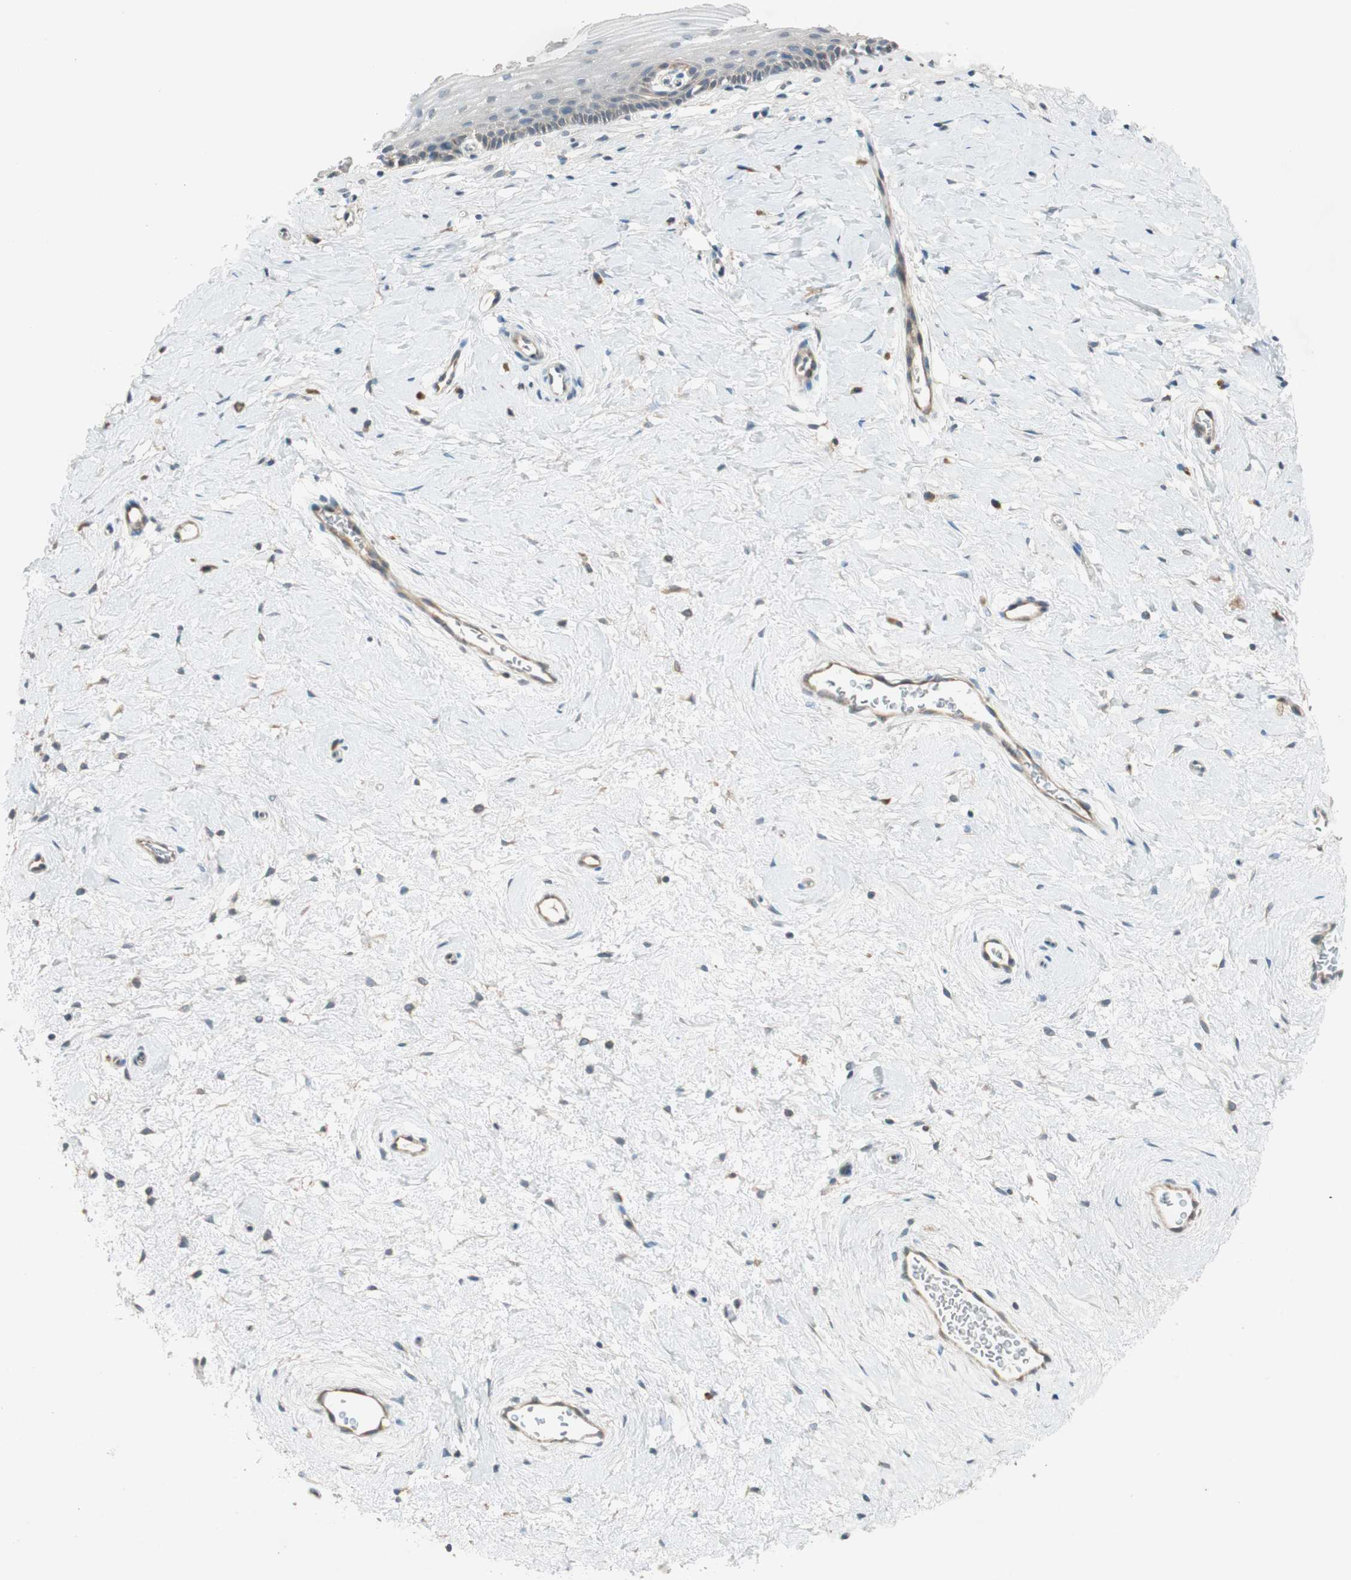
{"staining": {"intensity": "weak", "quantity": ">75%", "location": "cytoplasmic/membranous"}, "tissue": "cervix", "cell_type": "Glandular cells", "image_type": "normal", "snomed": [{"axis": "morphology", "description": "Normal tissue, NOS"}, {"axis": "topography", "description": "Cervix"}], "caption": "Immunohistochemical staining of normal human cervix reveals low levels of weak cytoplasmic/membranous positivity in about >75% of glandular cells.", "gene": "NCLN", "patient": {"sex": "female", "age": 39}}